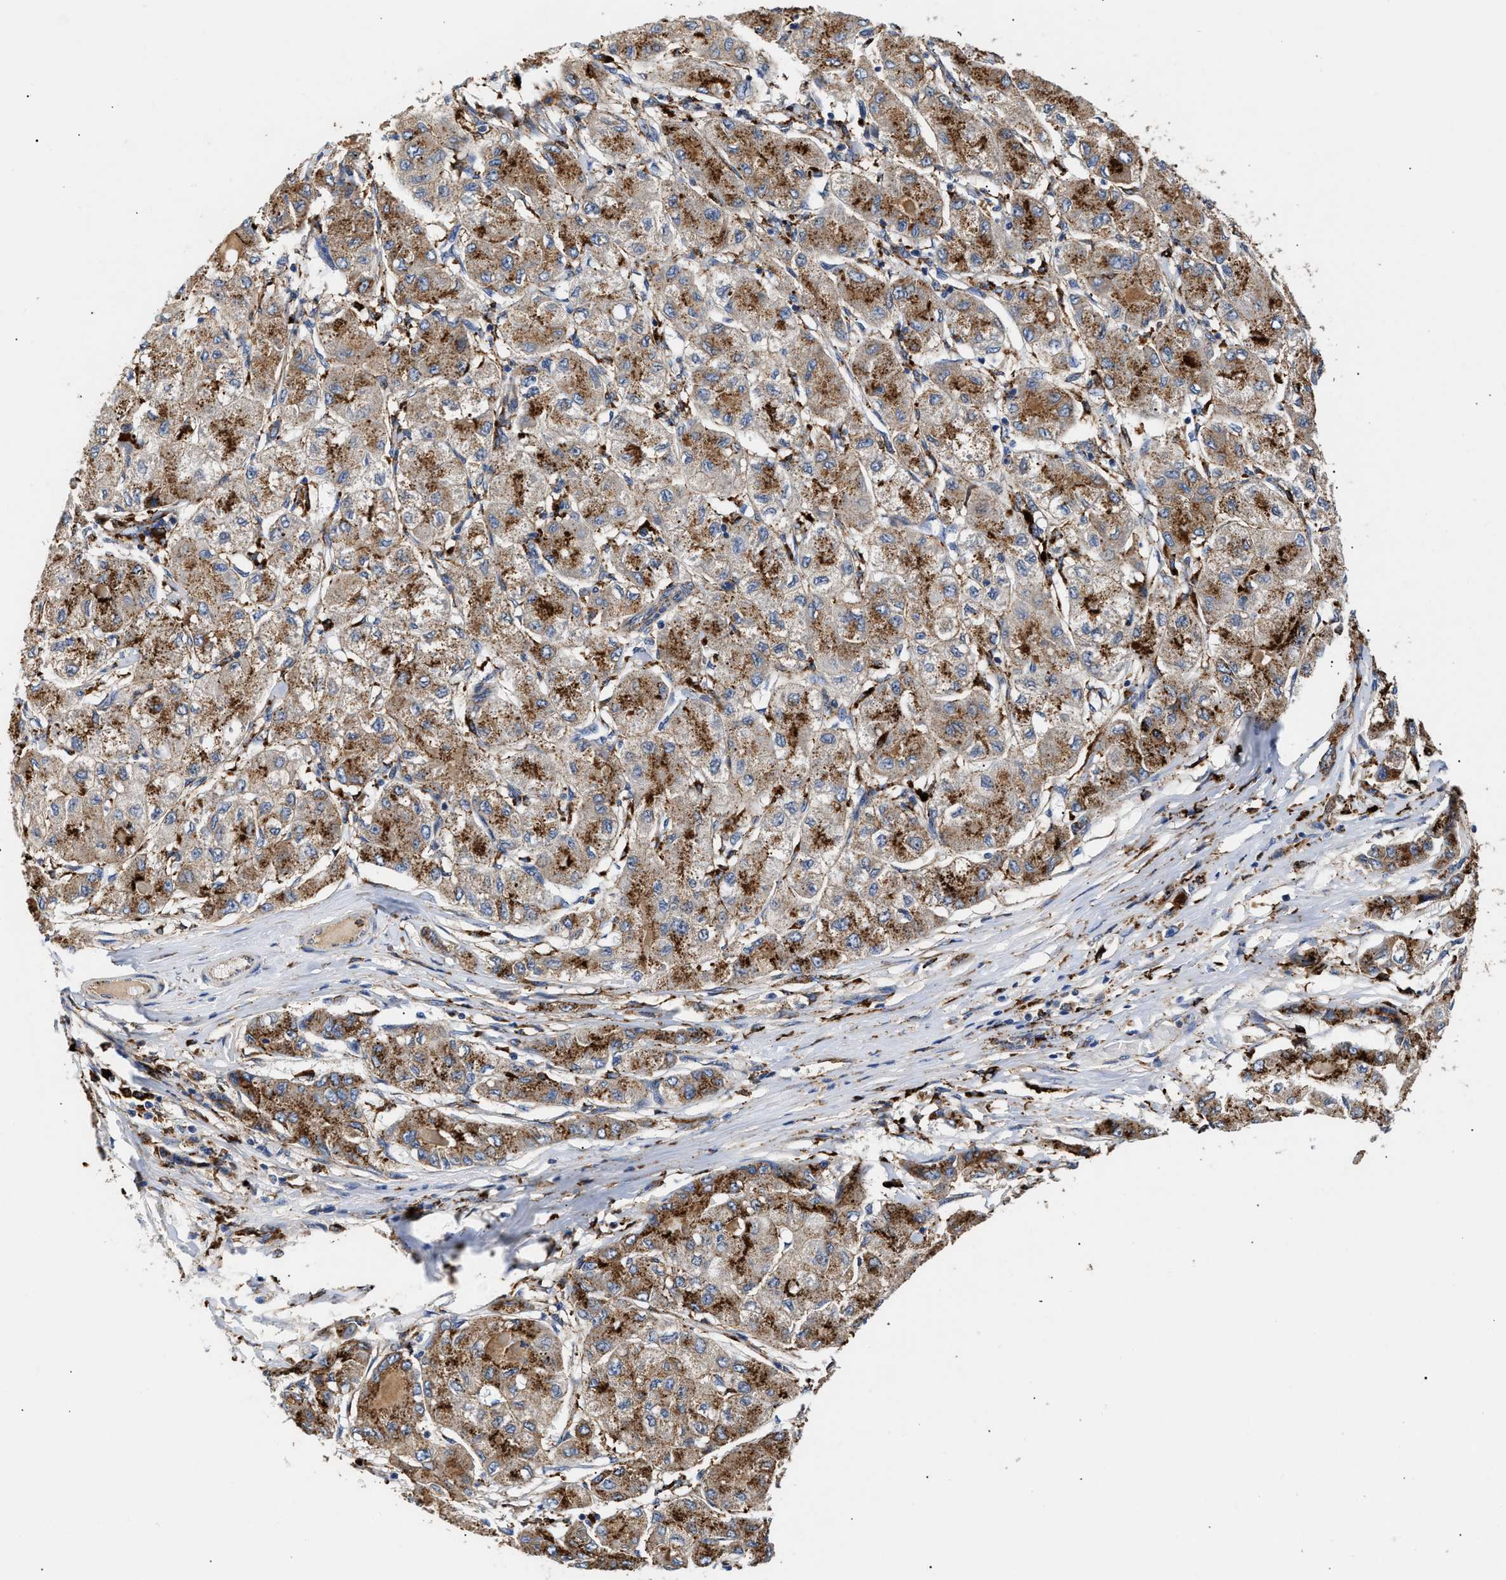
{"staining": {"intensity": "strong", "quantity": ">75%", "location": "cytoplasmic/membranous"}, "tissue": "liver cancer", "cell_type": "Tumor cells", "image_type": "cancer", "snomed": [{"axis": "morphology", "description": "Carcinoma, Hepatocellular, NOS"}, {"axis": "topography", "description": "Liver"}], "caption": "Protein staining shows strong cytoplasmic/membranous expression in approximately >75% of tumor cells in liver hepatocellular carcinoma.", "gene": "CCDC146", "patient": {"sex": "male", "age": 80}}